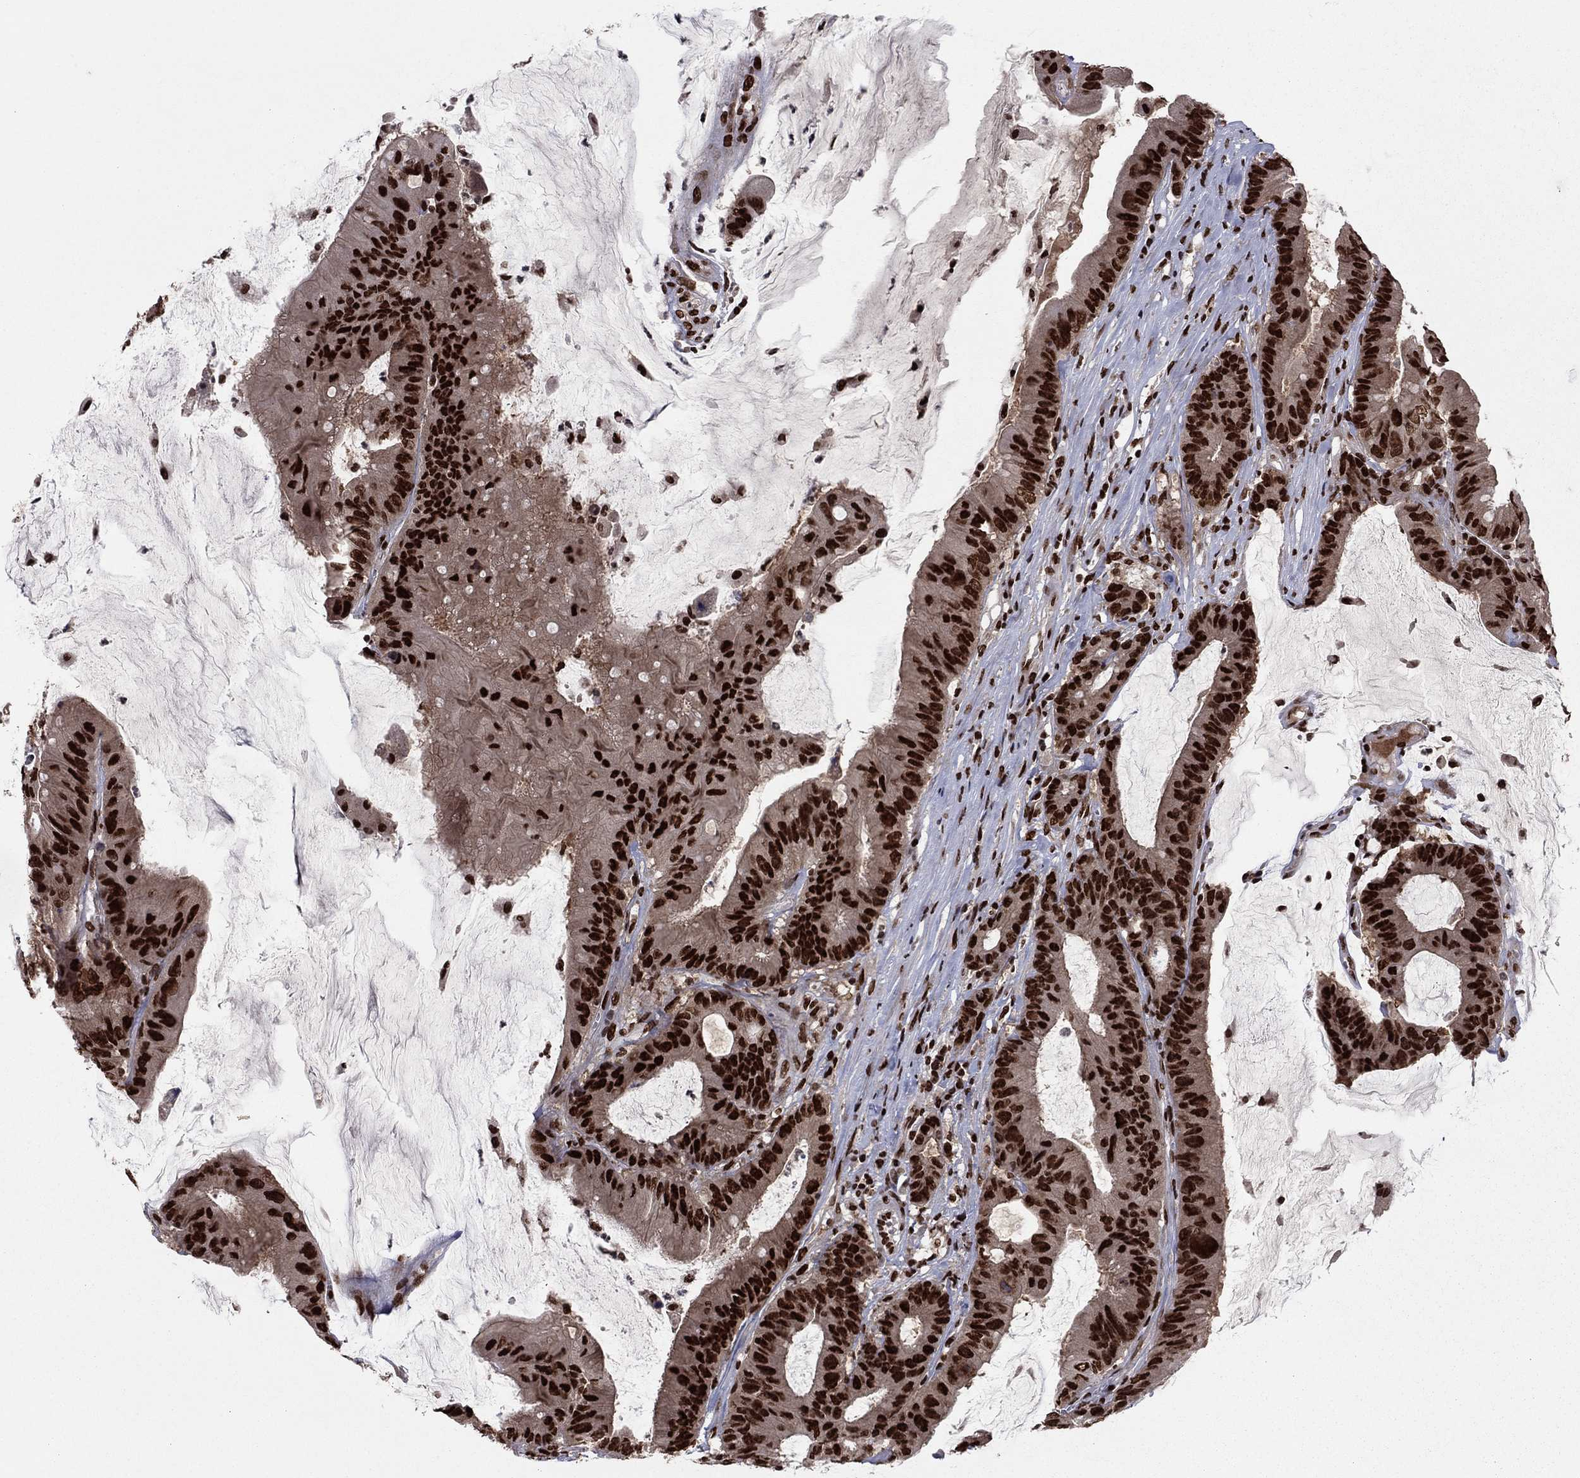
{"staining": {"intensity": "strong", "quantity": ">75%", "location": "nuclear"}, "tissue": "colorectal cancer", "cell_type": "Tumor cells", "image_type": "cancer", "snomed": [{"axis": "morphology", "description": "Adenocarcinoma, NOS"}, {"axis": "topography", "description": "Colon"}], "caption": "Protein expression analysis of human adenocarcinoma (colorectal) reveals strong nuclear staining in approximately >75% of tumor cells.", "gene": "USP54", "patient": {"sex": "female", "age": 69}}